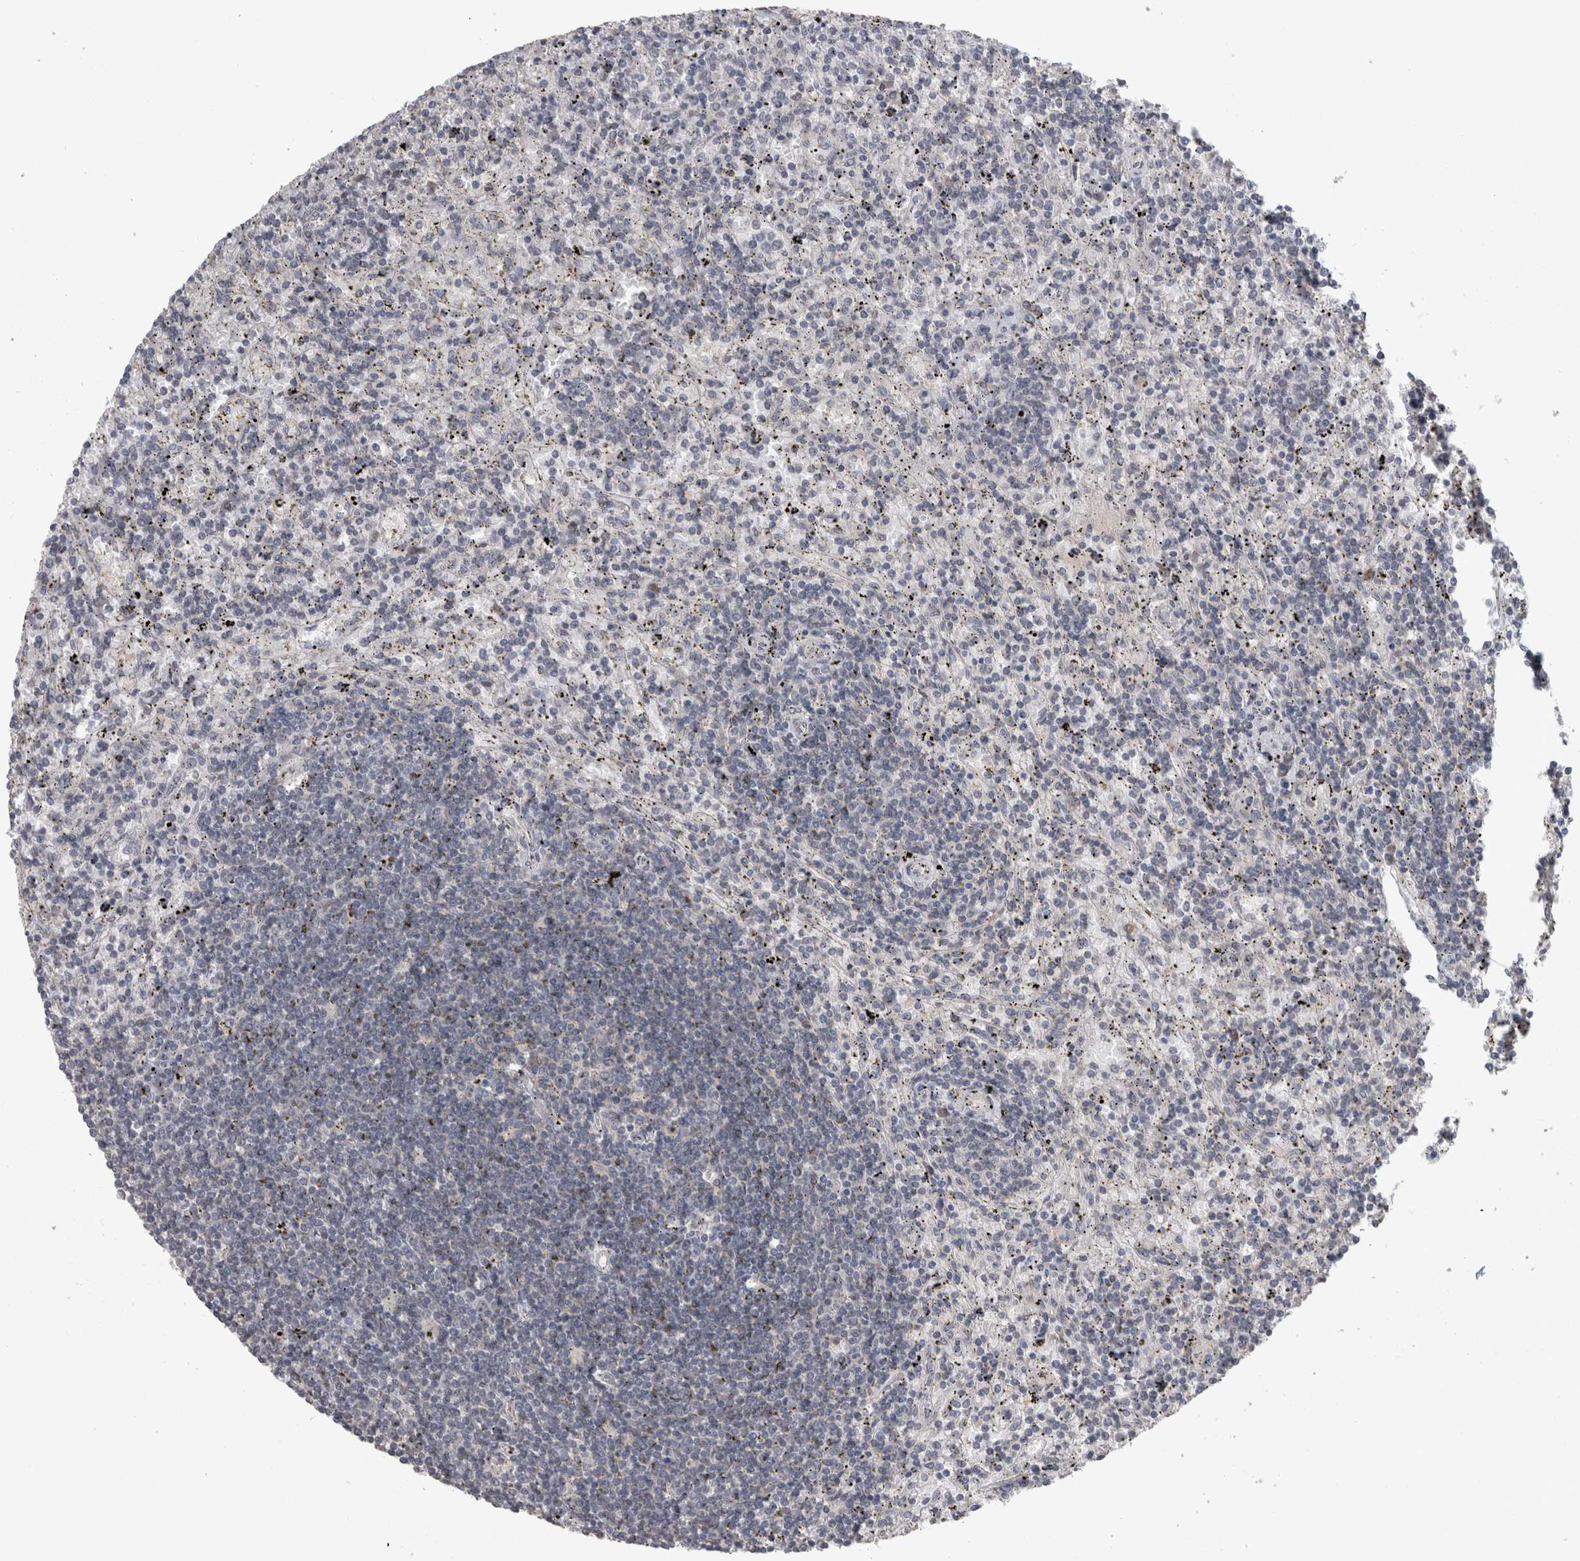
{"staining": {"intensity": "negative", "quantity": "none", "location": "none"}, "tissue": "lymphoma", "cell_type": "Tumor cells", "image_type": "cancer", "snomed": [{"axis": "morphology", "description": "Malignant lymphoma, non-Hodgkin's type, Low grade"}, {"axis": "topography", "description": "Spleen"}], "caption": "Tumor cells show no significant protein staining in low-grade malignant lymphoma, non-Hodgkin's type.", "gene": "RAB29", "patient": {"sex": "male", "age": 76}}